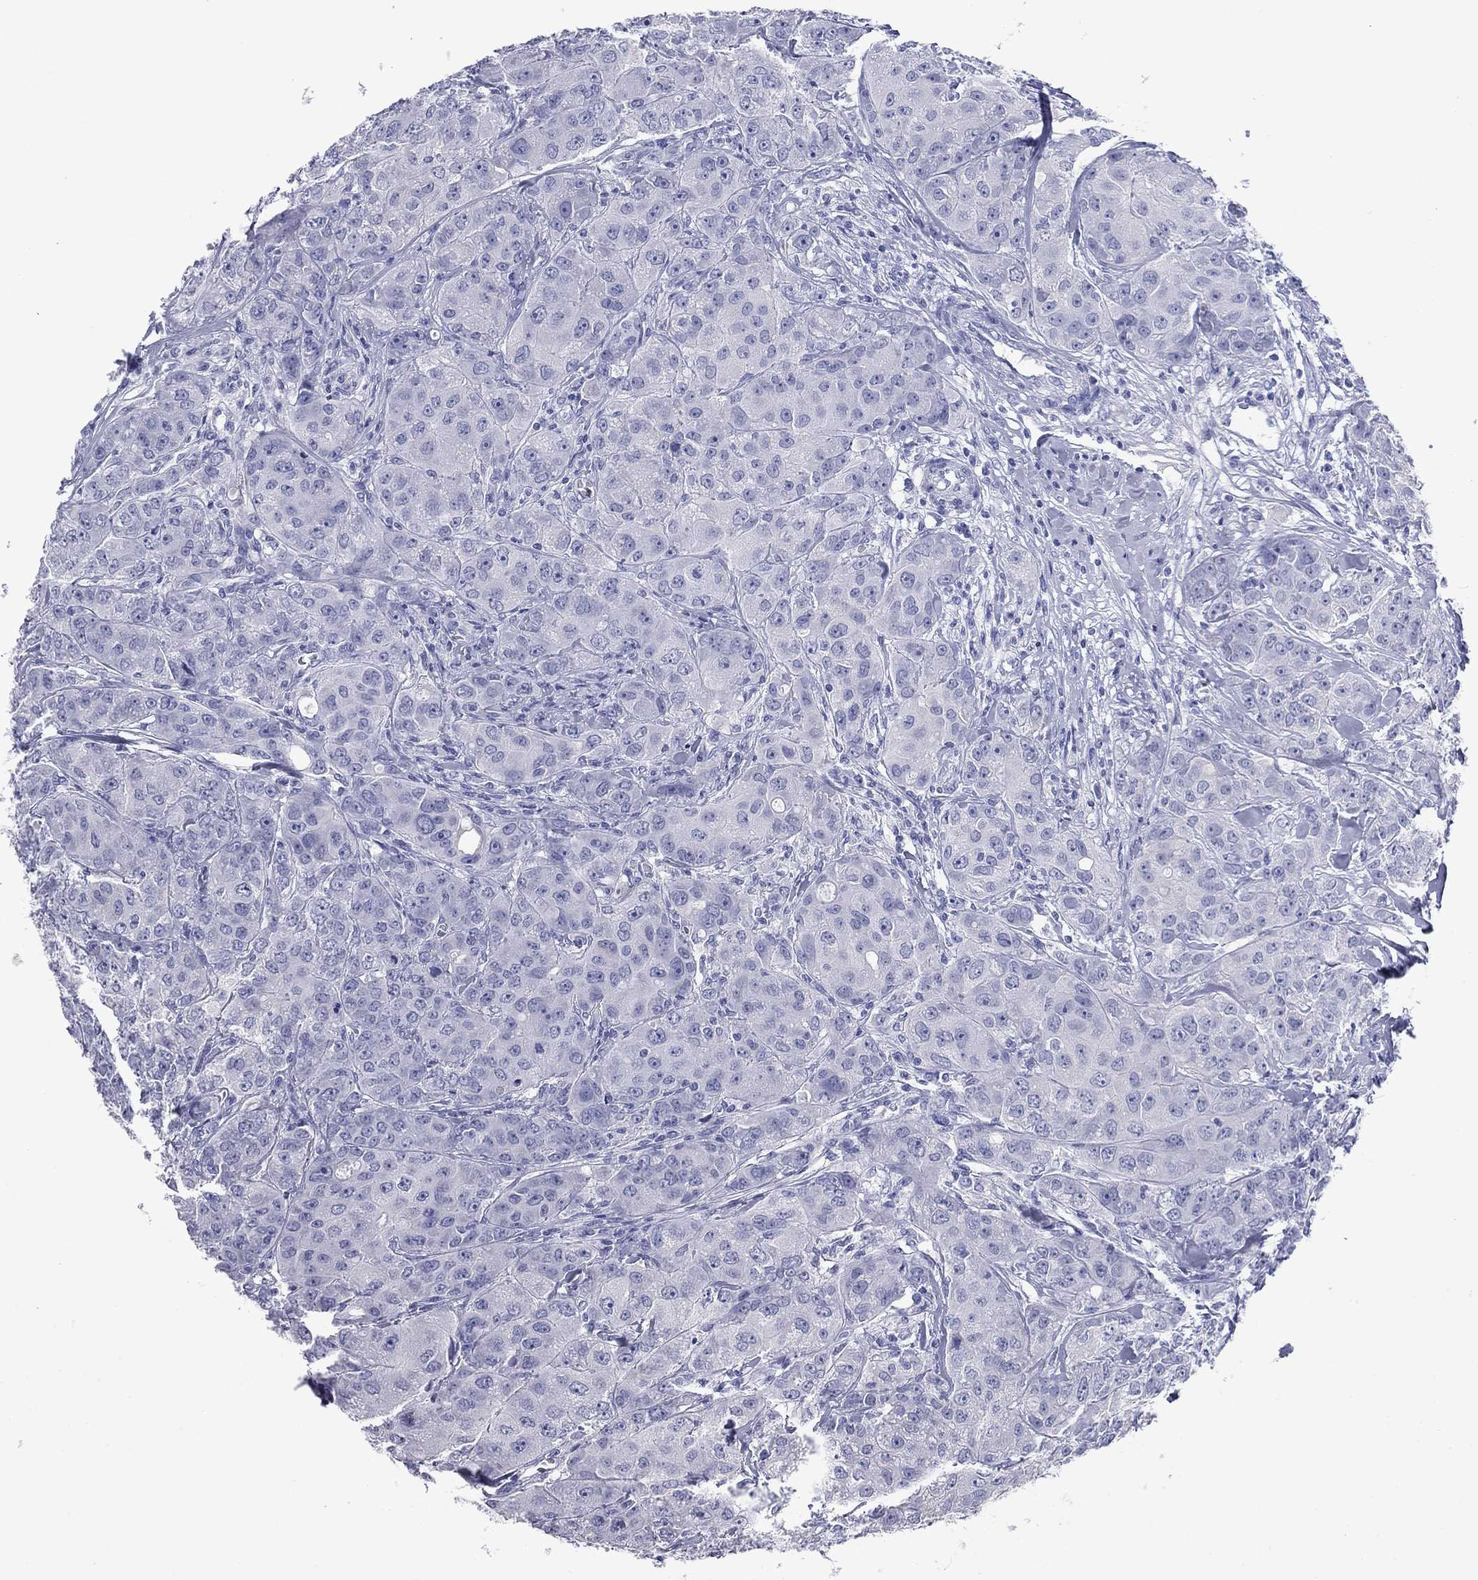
{"staining": {"intensity": "negative", "quantity": "none", "location": "none"}, "tissue": "breast cancer", "cell_type": "Tumor cells", "image_type": "cancer", "snomed": [{"axis": "morphology", "description": "Duct carcinoma"}, {"axis": "topography", "description": "Breast"}], "caption": "Breast cancer (intraductal carcinoma) was stained to show a protein in brown. There is no significant staining in tumor cells.", "gene": "NPPA", "patient": {"sex": "female", "age": 43}}